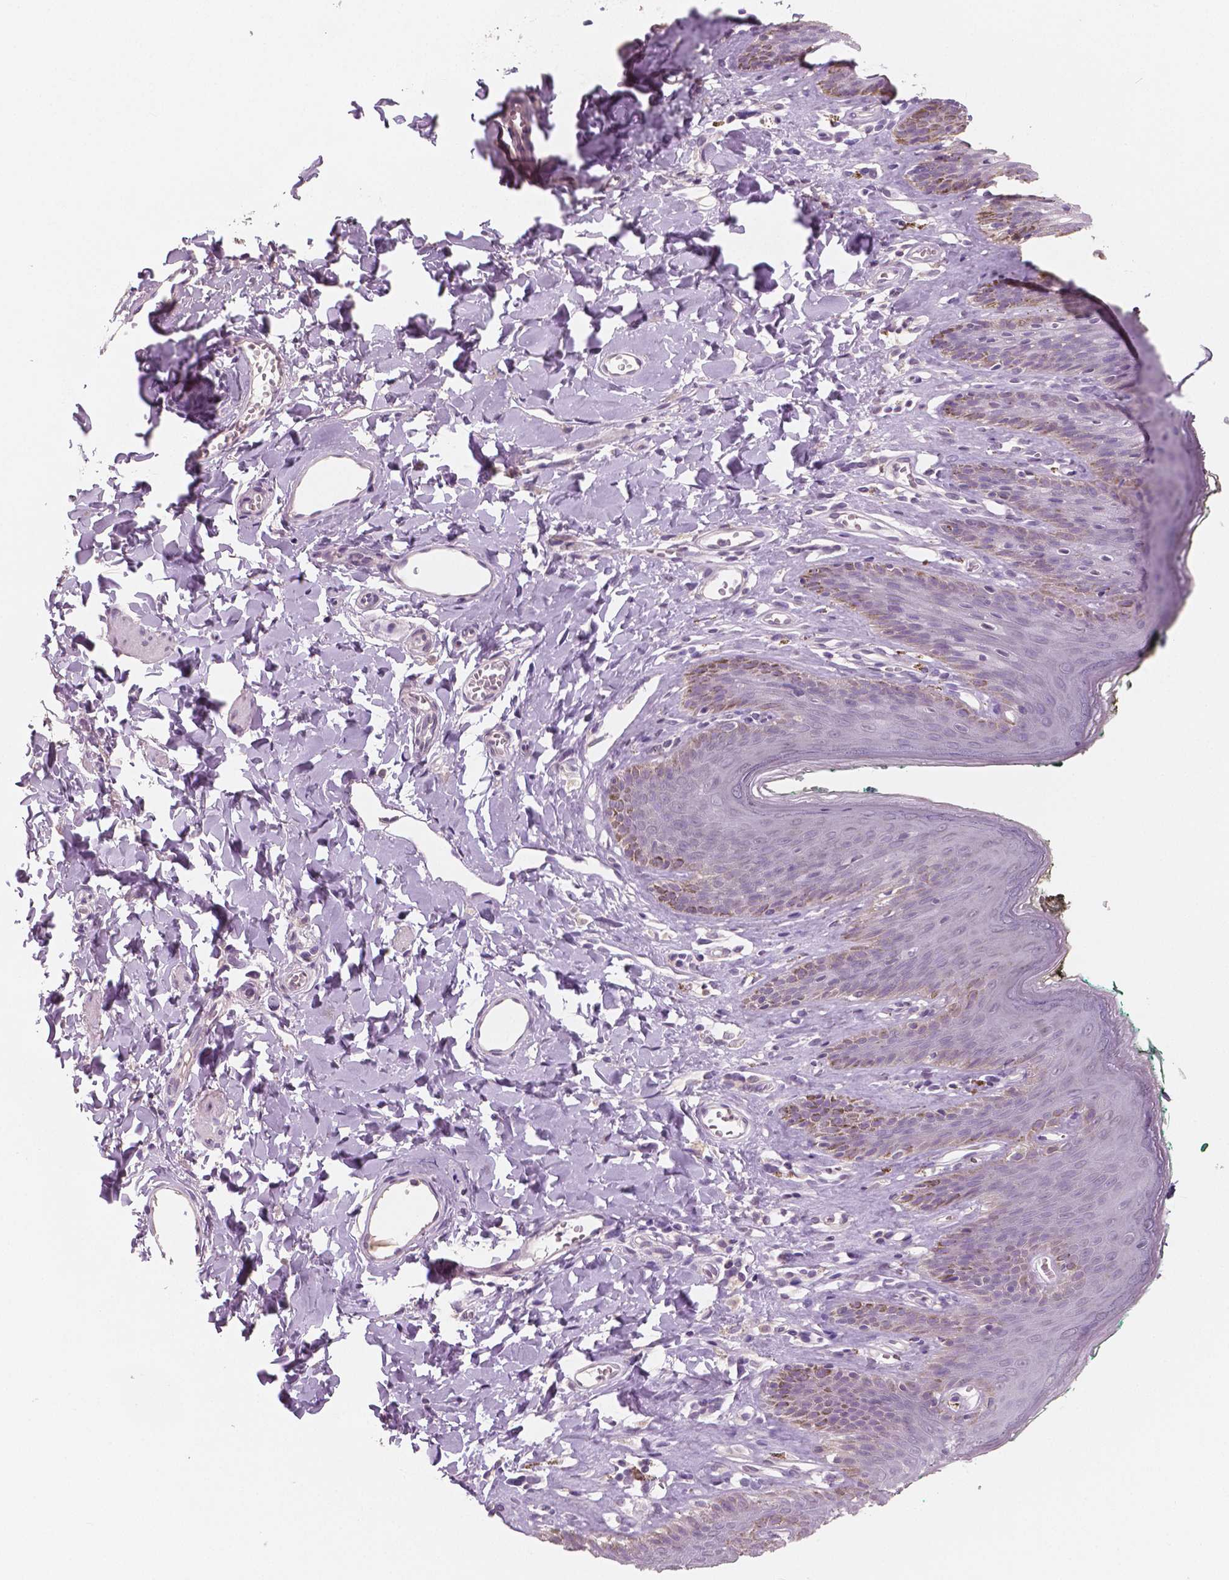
{"staining": {"intensity": "negative", "quantity": "none", "location": "none"}, "tissue": "skin", "cell_type": "Epidermal cells", "image_type": "normal", "snomed": [{"axis": "morphology", "description": "Normal tissue, NOS"}, {"axis": "topography", "description": "Vulva"}, {"axis": "topography", "description": "Peripheral nerve tissue"}], "caption": "A high-resolution image shows IHC staining of benign skin, which exhibits no significant positivity in epidermal cells.", "gene": "NECAB1", "patient": {"sex": "female", "age": 66}}